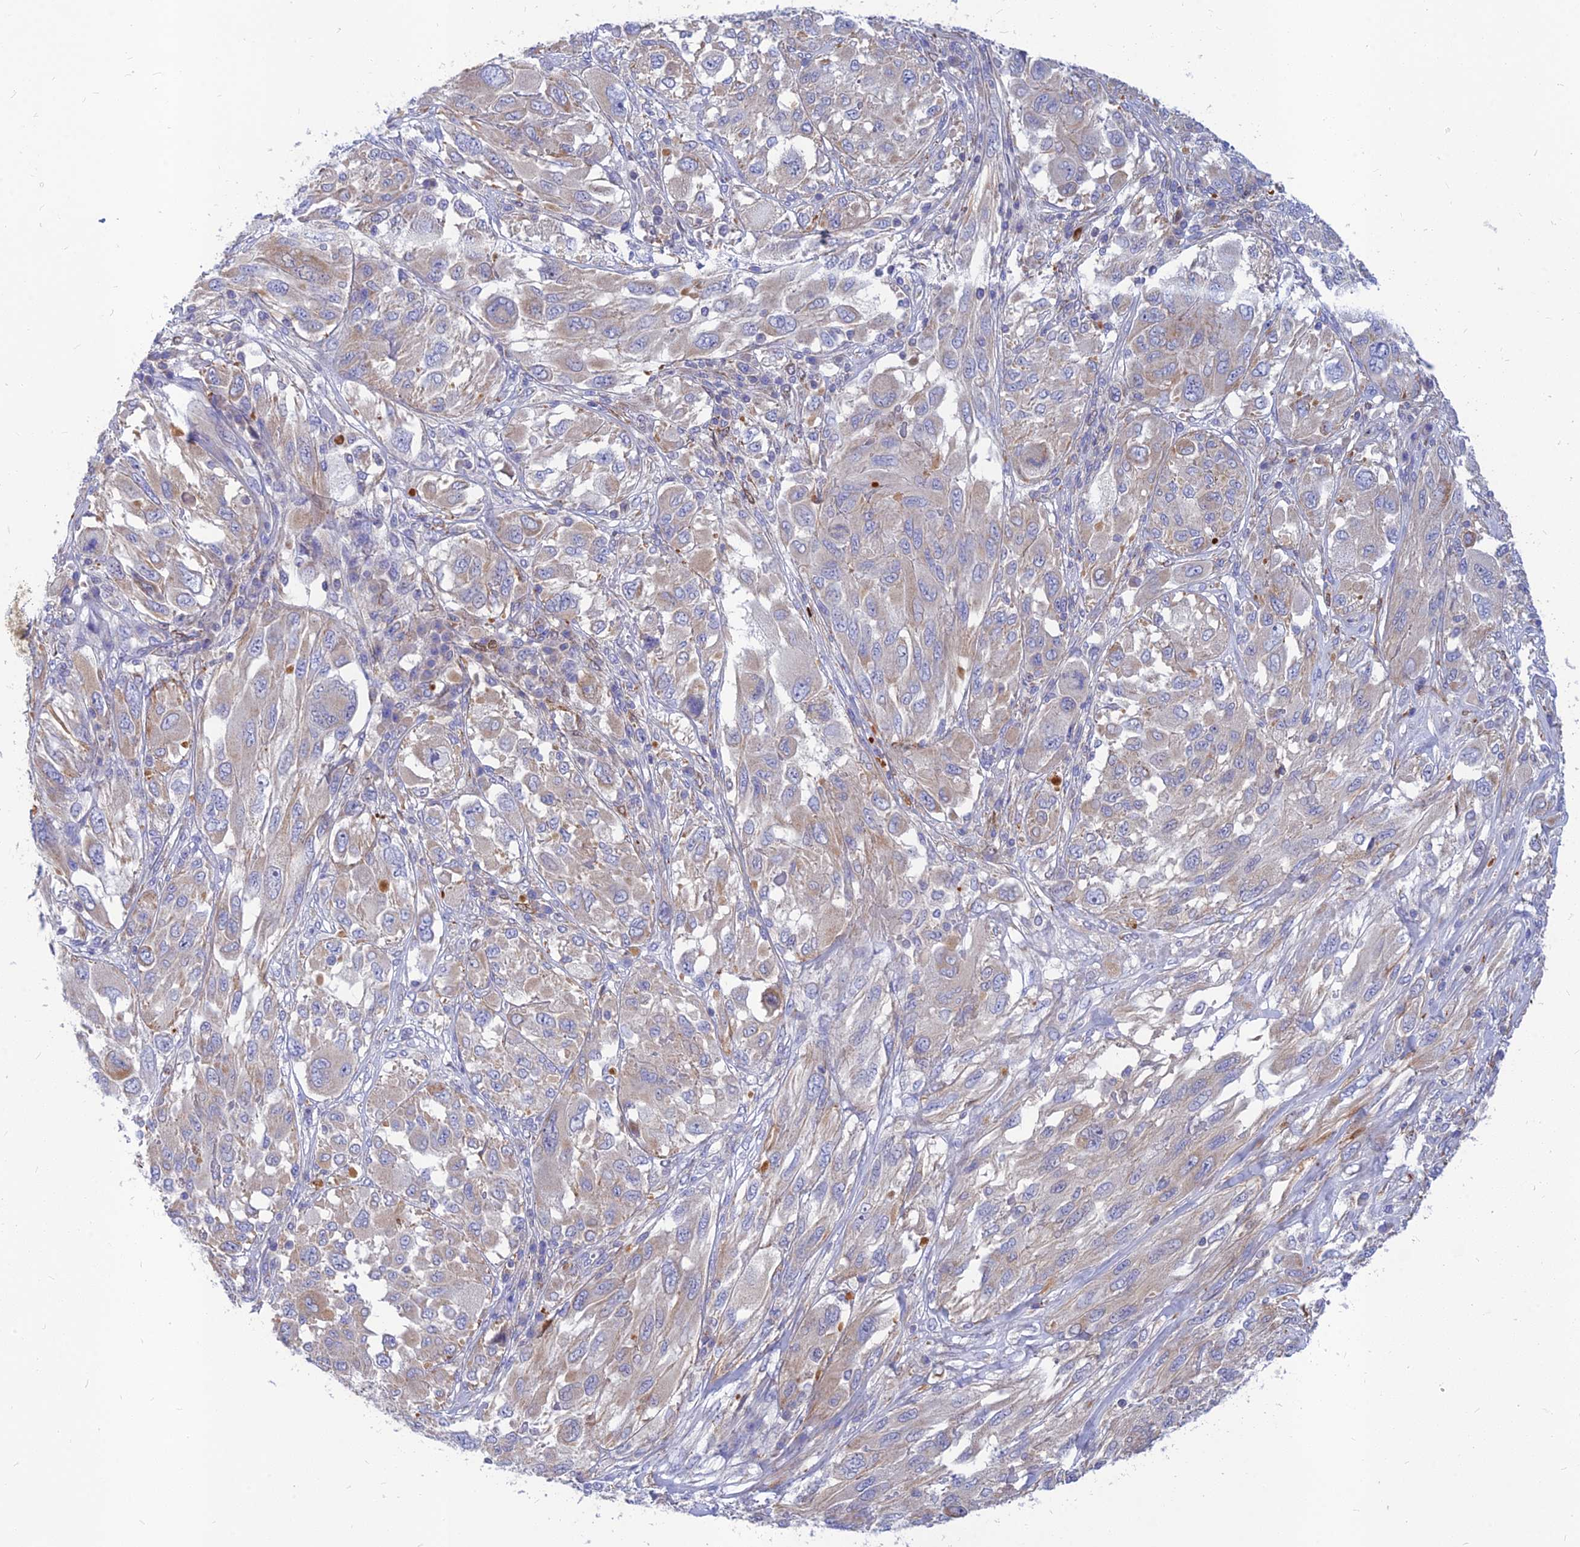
{"staining": {"intensity": "weak", "quantity": "<25%", "location": "cytoplasmic/membranous"}, "tissue": "melanoma", "cell_type": "Tumor cells", "image_type": "cancer", "snomed": [{"axis": "morphology", "description": "Malignant melanoma, NOS"}, {"axis": "topography", "description": "Skin"}], "caption": "A high-resolution micrograph shows IHC staining of malignant melanoma, which shows no significant positivity in tumor cells.", "gene": "CACNA1B", "patient": {"sex": "female", "age": 91}}